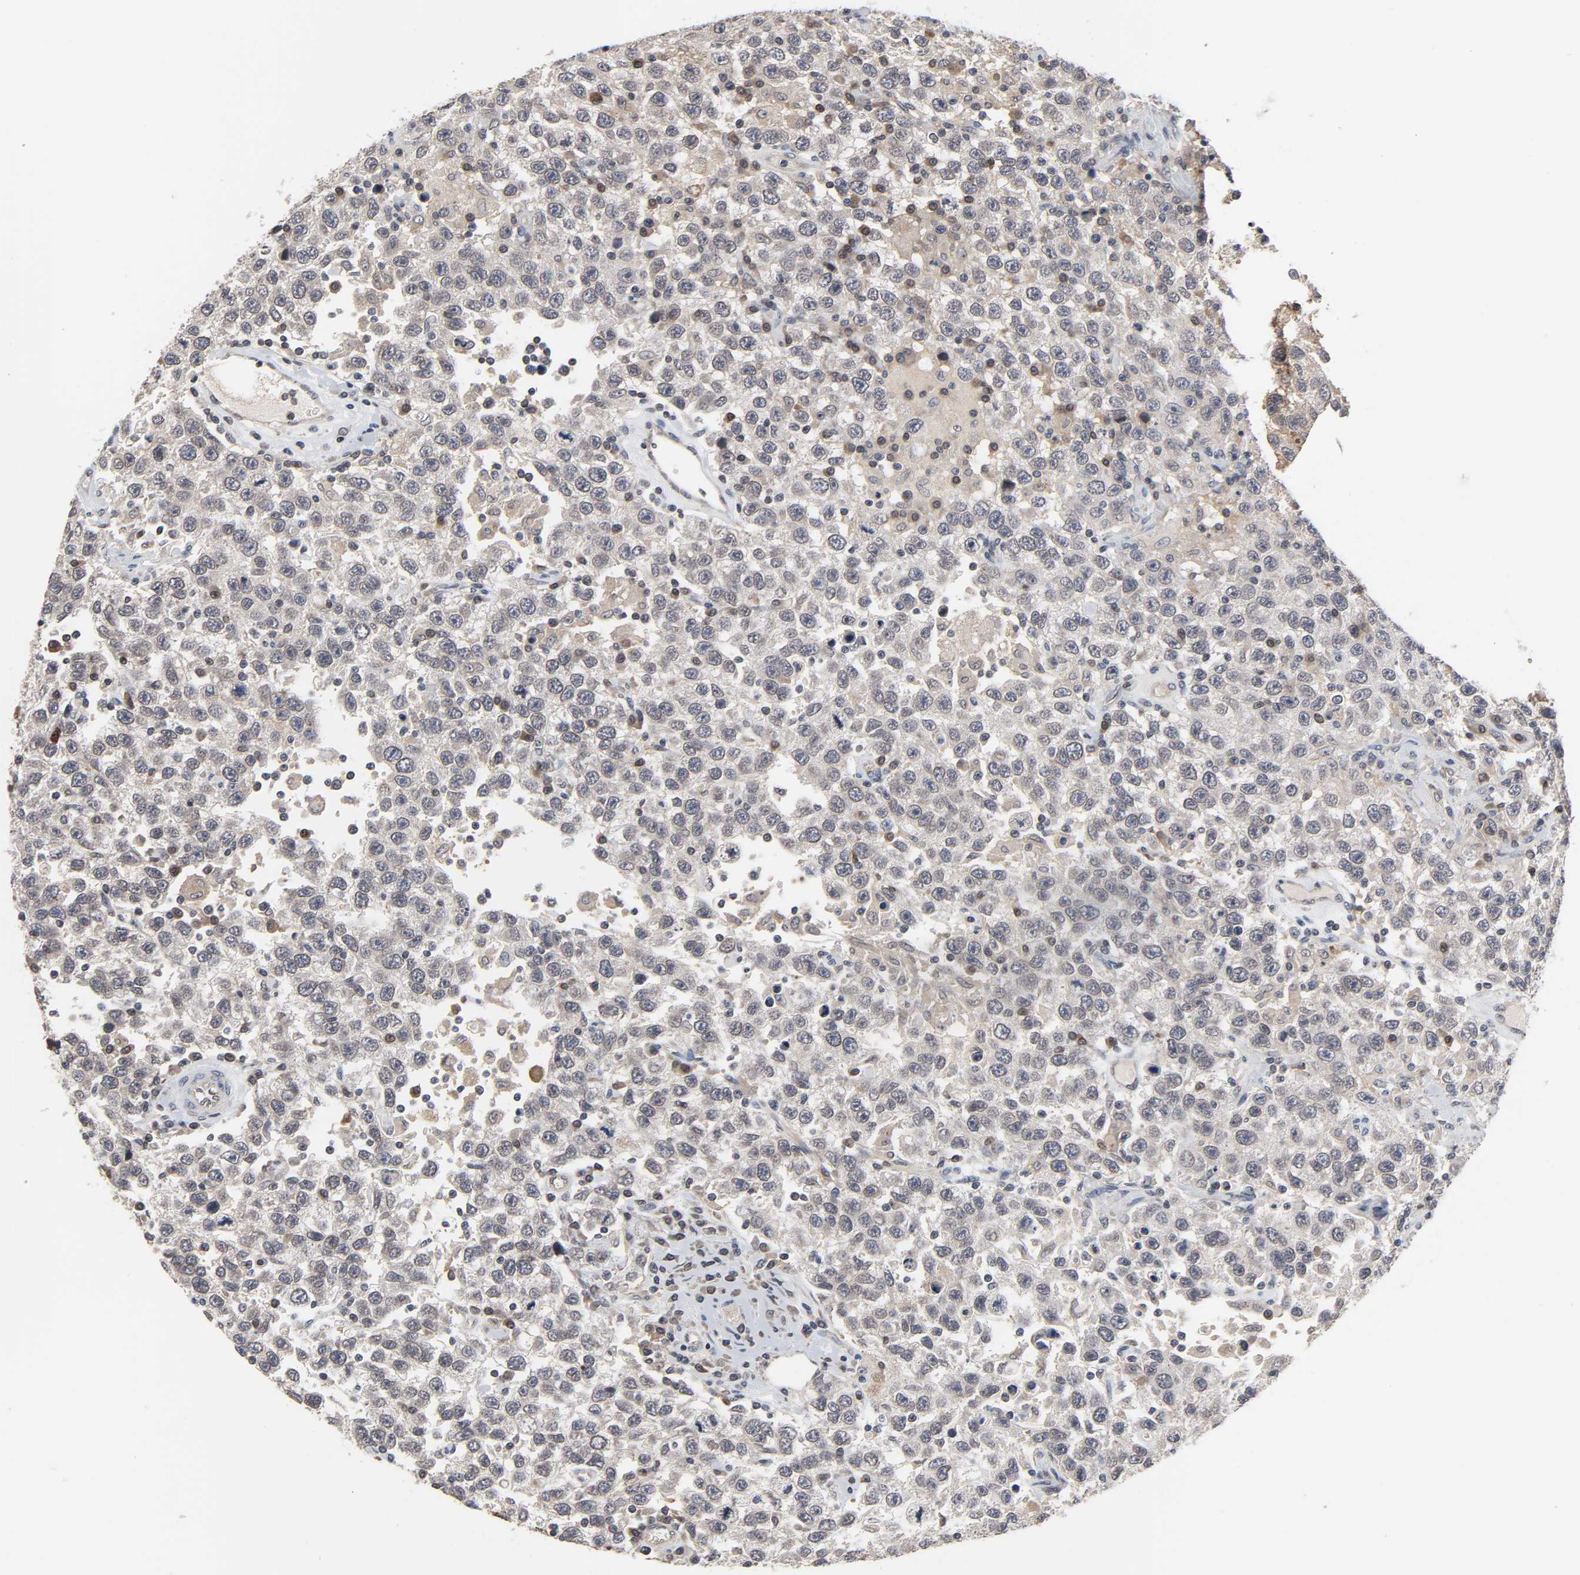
{"staining": {"intensity": "weak", "quantity": "<25%", "location": "cytoplasmic/membranous"}, "tissue": "testis cancer", "cell_type": "Tumor cells", "image_type": "cancer", "snomed": [{"axis": "morphology", "description": "Seminoma, NOS"}, {"axis": "topography", "description": "Testis"}], "caption": "The image demonstrates no staining of tumor cells in testis cancer (seminoma).", "gene": "CCDC175", "patient": {"sex": "male", "age": 41}}